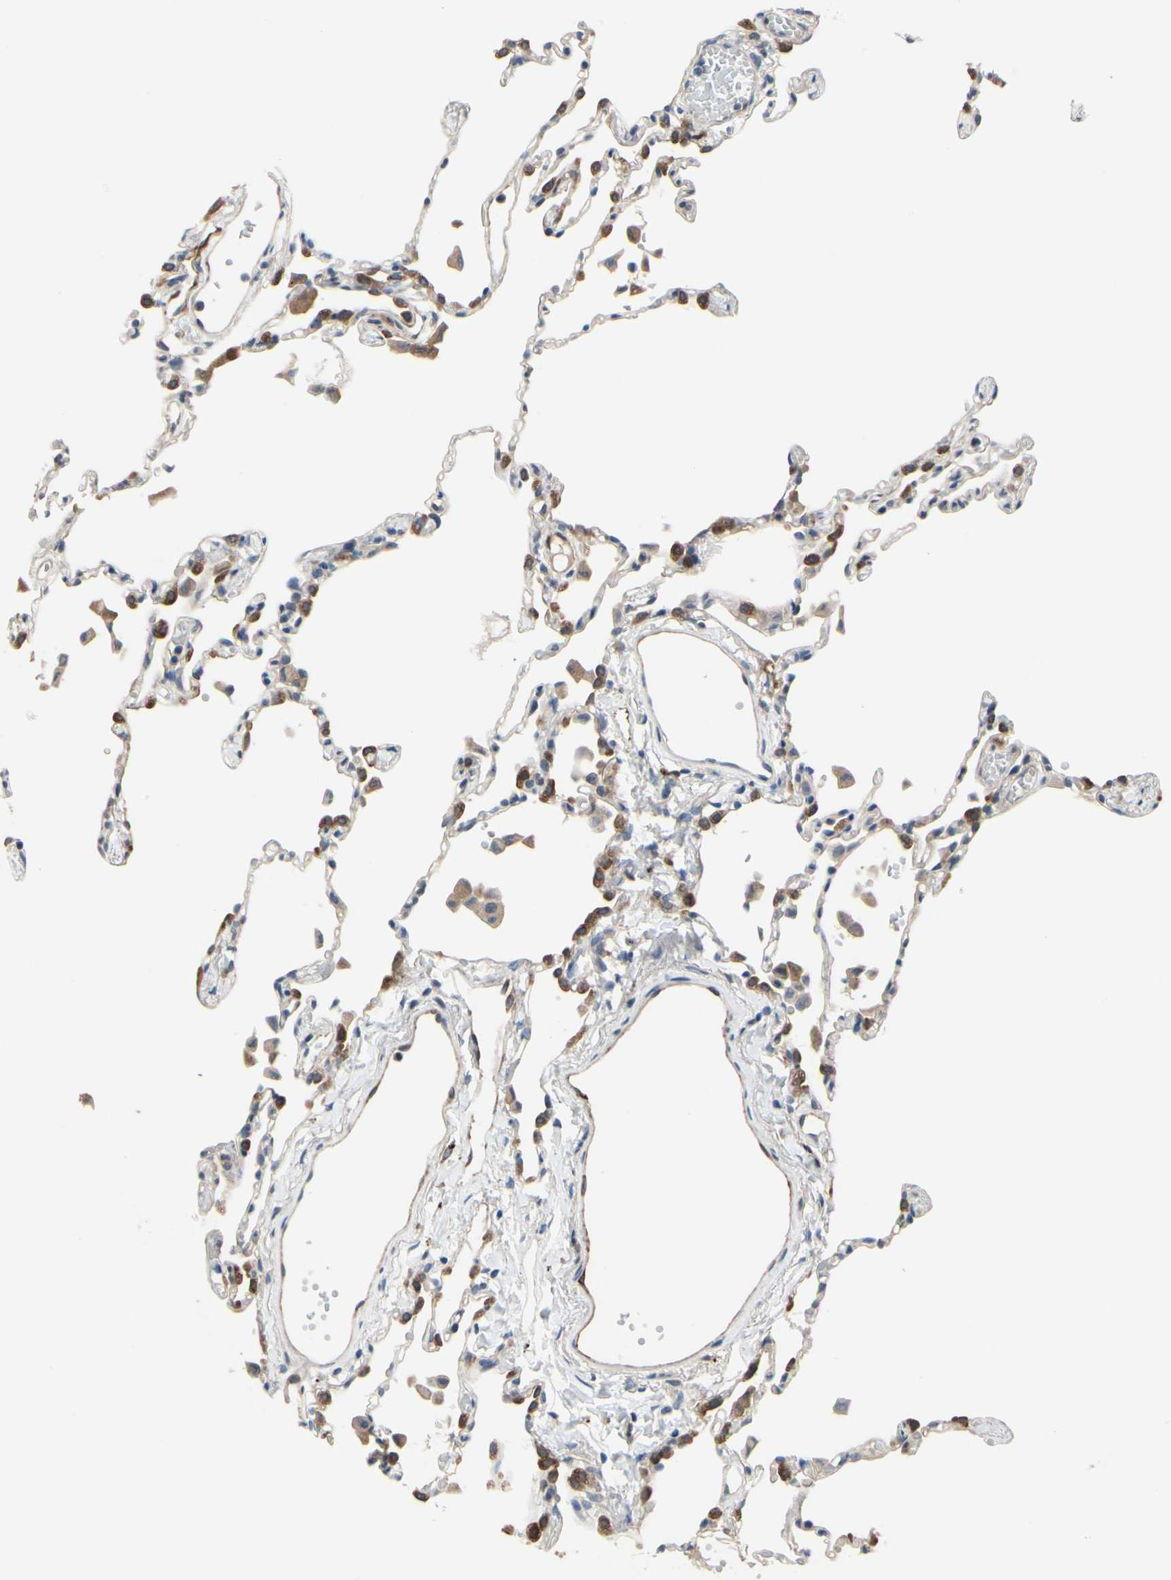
{"staining": {"intensity": "moderate", "quantity": "25%-75%", "location": "cytoplasmic/membranous"}, "tissue": "lung", "cell_type": "Alveolar cells", "image_type": "normal", "snomed": [{"axis": "morphology", "description": "Normal tissue, NOS"}, {"axis": "topography", "description": "Lung"}], "caption": "Protein expression analysis of benign human lung reveals moderate cytoplasmic/membranous staining in approximately 25%-75% of alveolar cells. (DAB IHC, brown staining for protein, blue staining for nuclei).", "gene": "PRXL2A", "patient": {"sex": "female", "age": 49}}